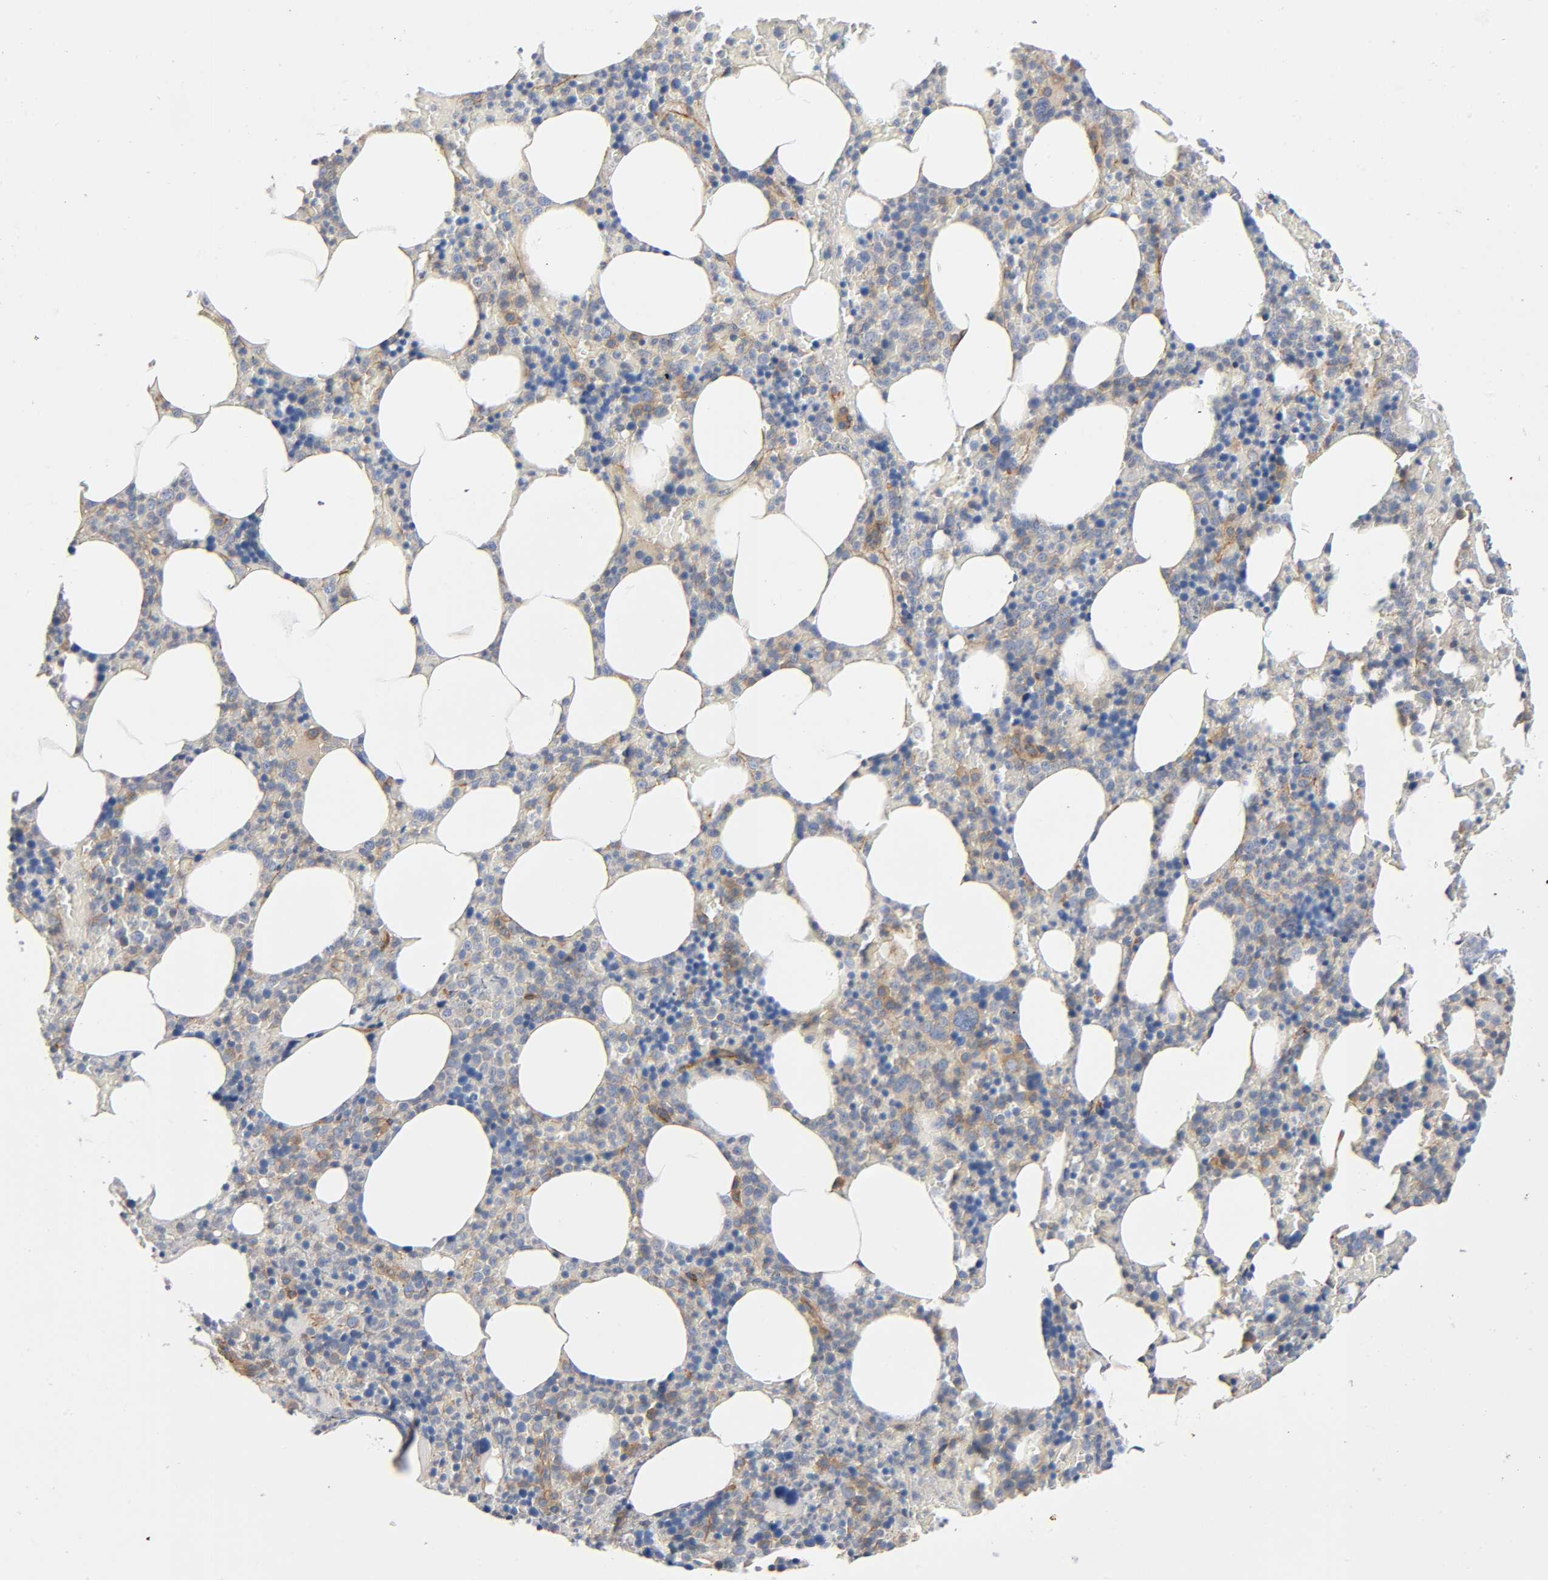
{"staining": {"intensity": "weak", "quantity": "25%-75%", "location": "cytoplasmic/membranous"}, "tissue": "bone marrow", "cell_type": "Hematopoietic cells", "image_type": "normal", "snomed": [{"axis": "morphology", "description": "Normal tissue, NOS"}, {"axis": "topography", "description": "Bone marrow"}], "caption": "Immunohistochemistry (IHC) micrograph of benign human bone marrow stained for a protein (brown), which shows low levels of weak cytoplasmic/membranous positivity in approximately 25%-75% of hematopoietic cells.", "gene": "MARS1", "patient": {"sex": "female", "age": 66}}